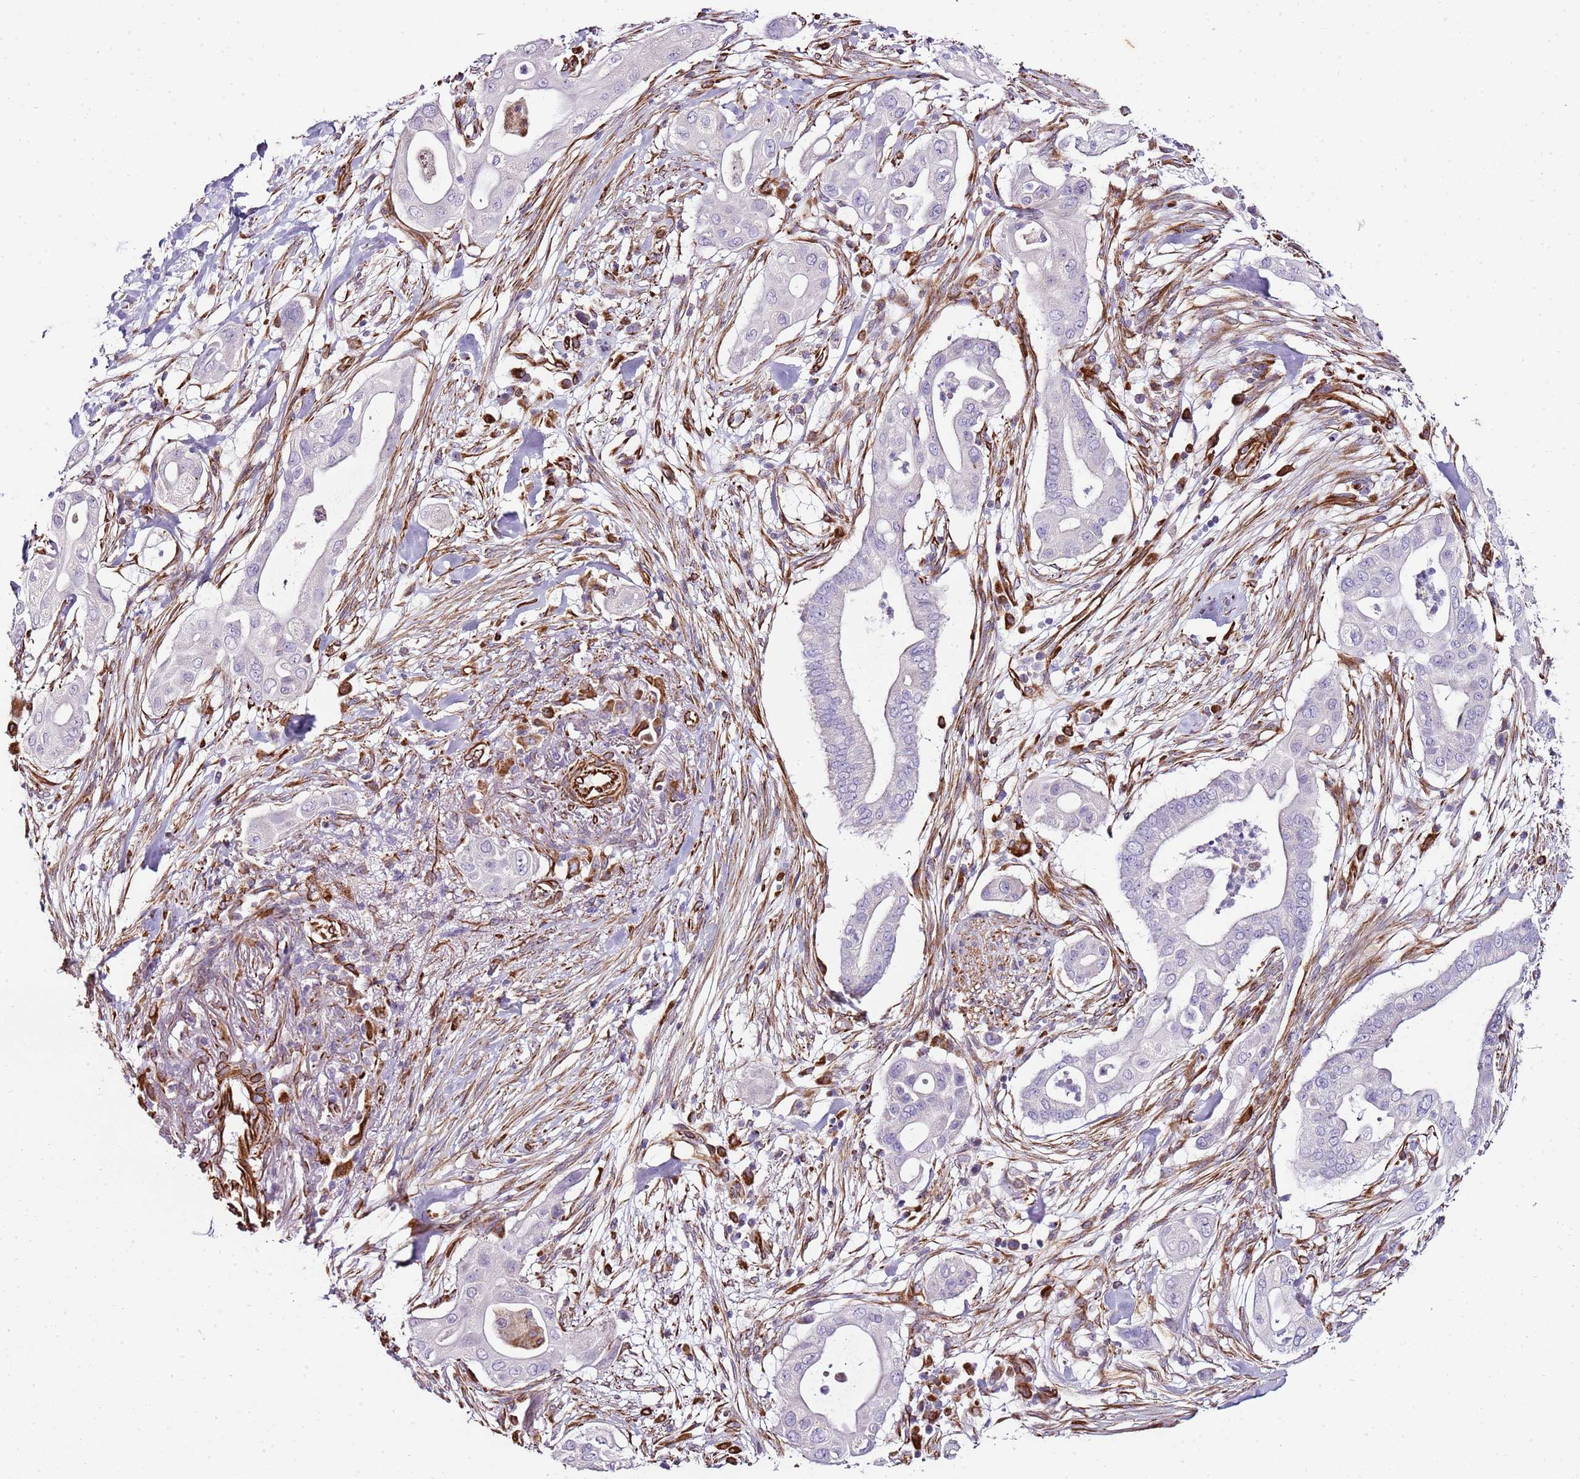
{"staining": {"intensity": "negative", "quantity": "none", "location": "none"}, "tissue": "pancreatic cancer", "cell_type": "Tumor cells", "image_type": "cancer", "snomed": [{"axis": "morphology", "description": "Adenocarcinoma, NOS"}, {"axis": "topography", "description": "Pancreas"}], "caption": "An immunohistochemistry image of pancreatic adenocarcinoma is shown. There is no staining in tumor cells of pancreatic adenocarcinoma. (DAB immunohistochemistry with hematoxylin counter stain).", "gene": "ZNF786", "patient": {"sex": "male", "age": 68}}